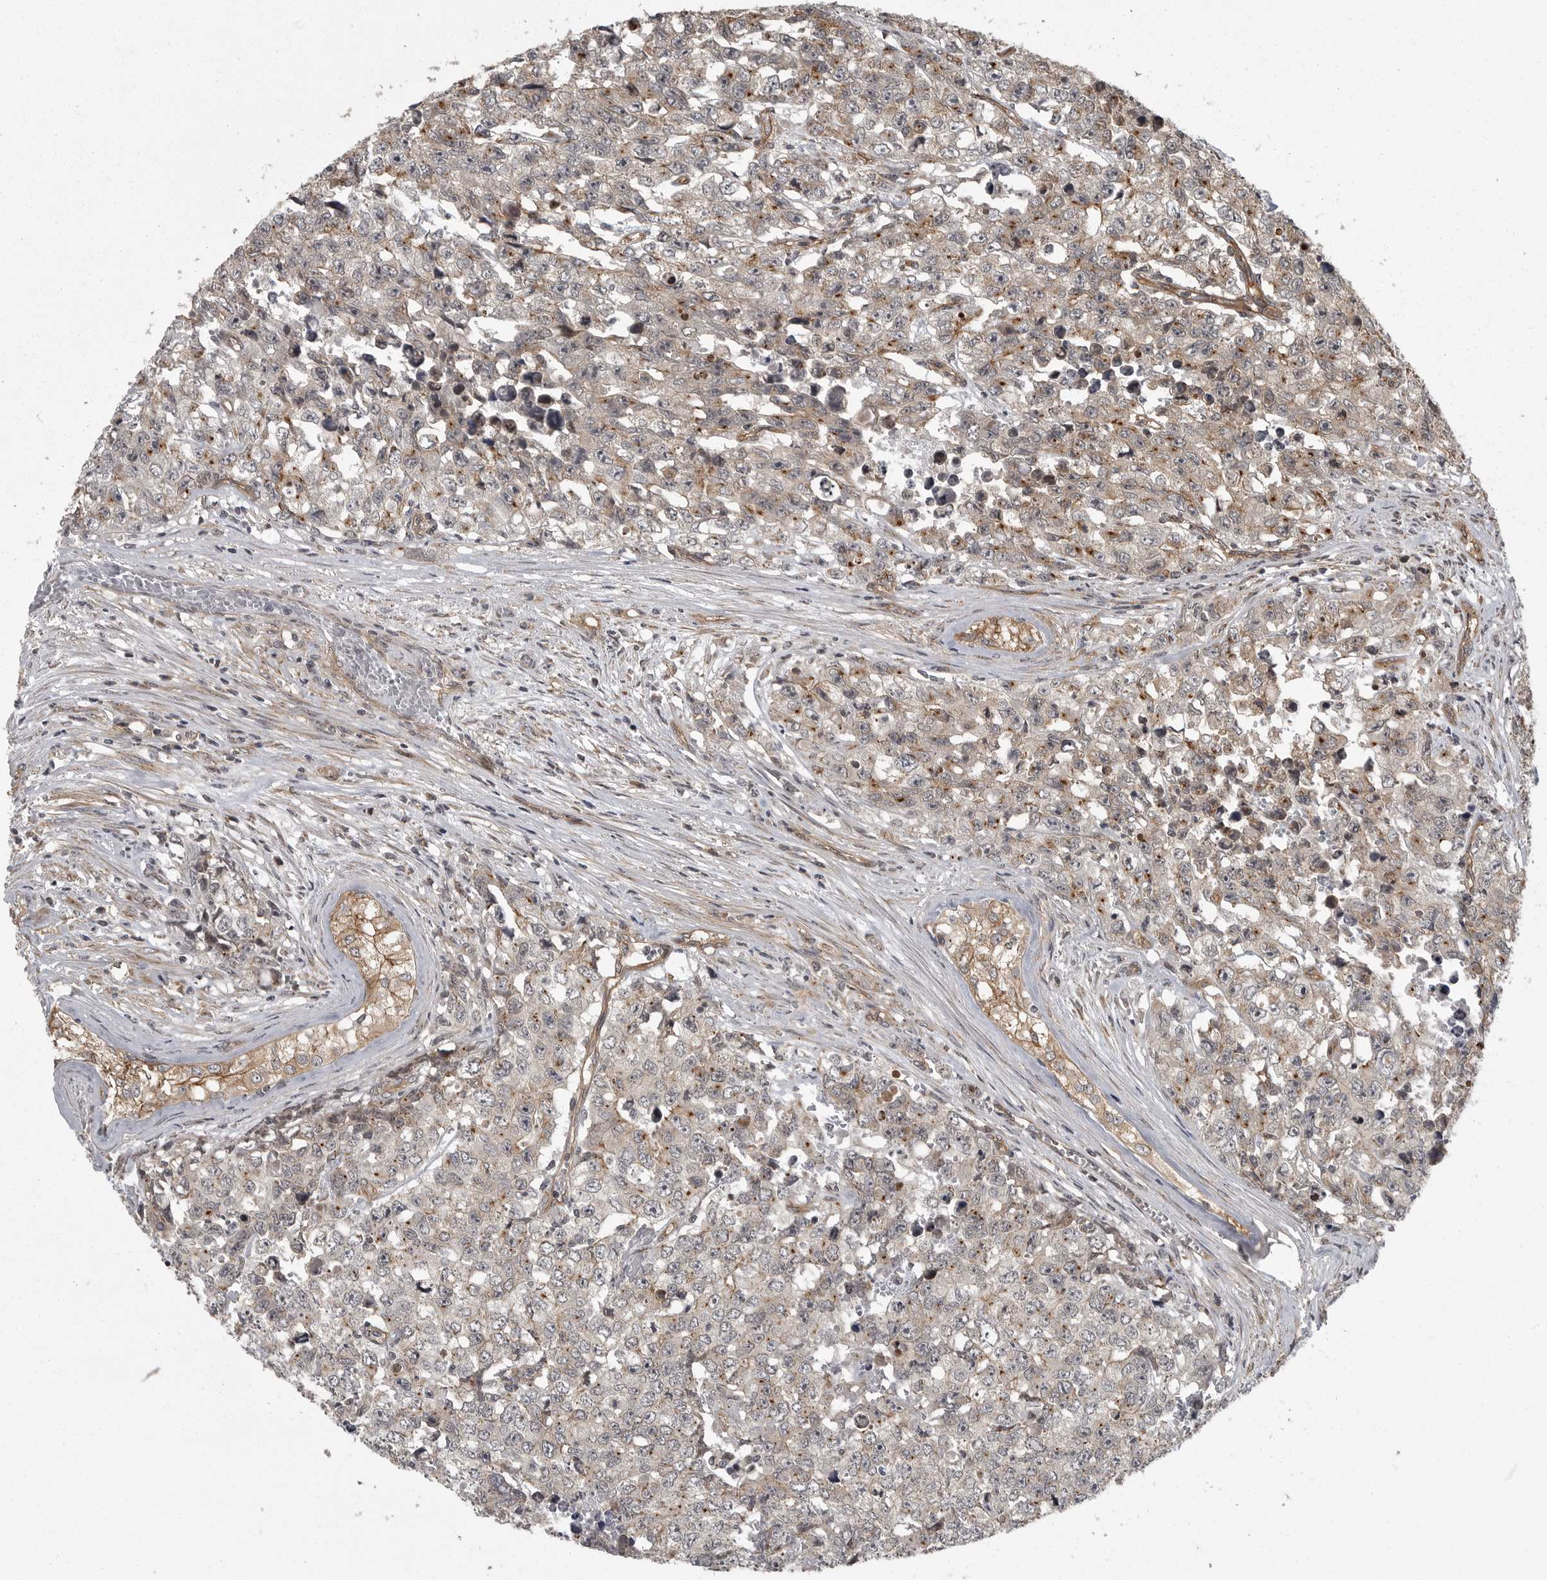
{"staining": {"intensity": "moderate", "quantity": "25%-75%", "location": "cytoplasmic/membranous"}, "tissue": "testis cancer", "cell_type": "Tumor cells", "image_type": "cancer", "snomed": [{"axis": "morphology", "description": "Carcinoma, Embryonal, NOS"}, {"axis": "topography", "description": "Testis"}], "caption": "Immunohistochemical staining of human embryonal carcinoma (testis) demonstrates medium levels of moderate cytoplasmic/membranous protein expression in approximately 25%-75% of tumor cells.", "gene": "DNAJC8", "patient": {"sex": "male", "age": 28}}